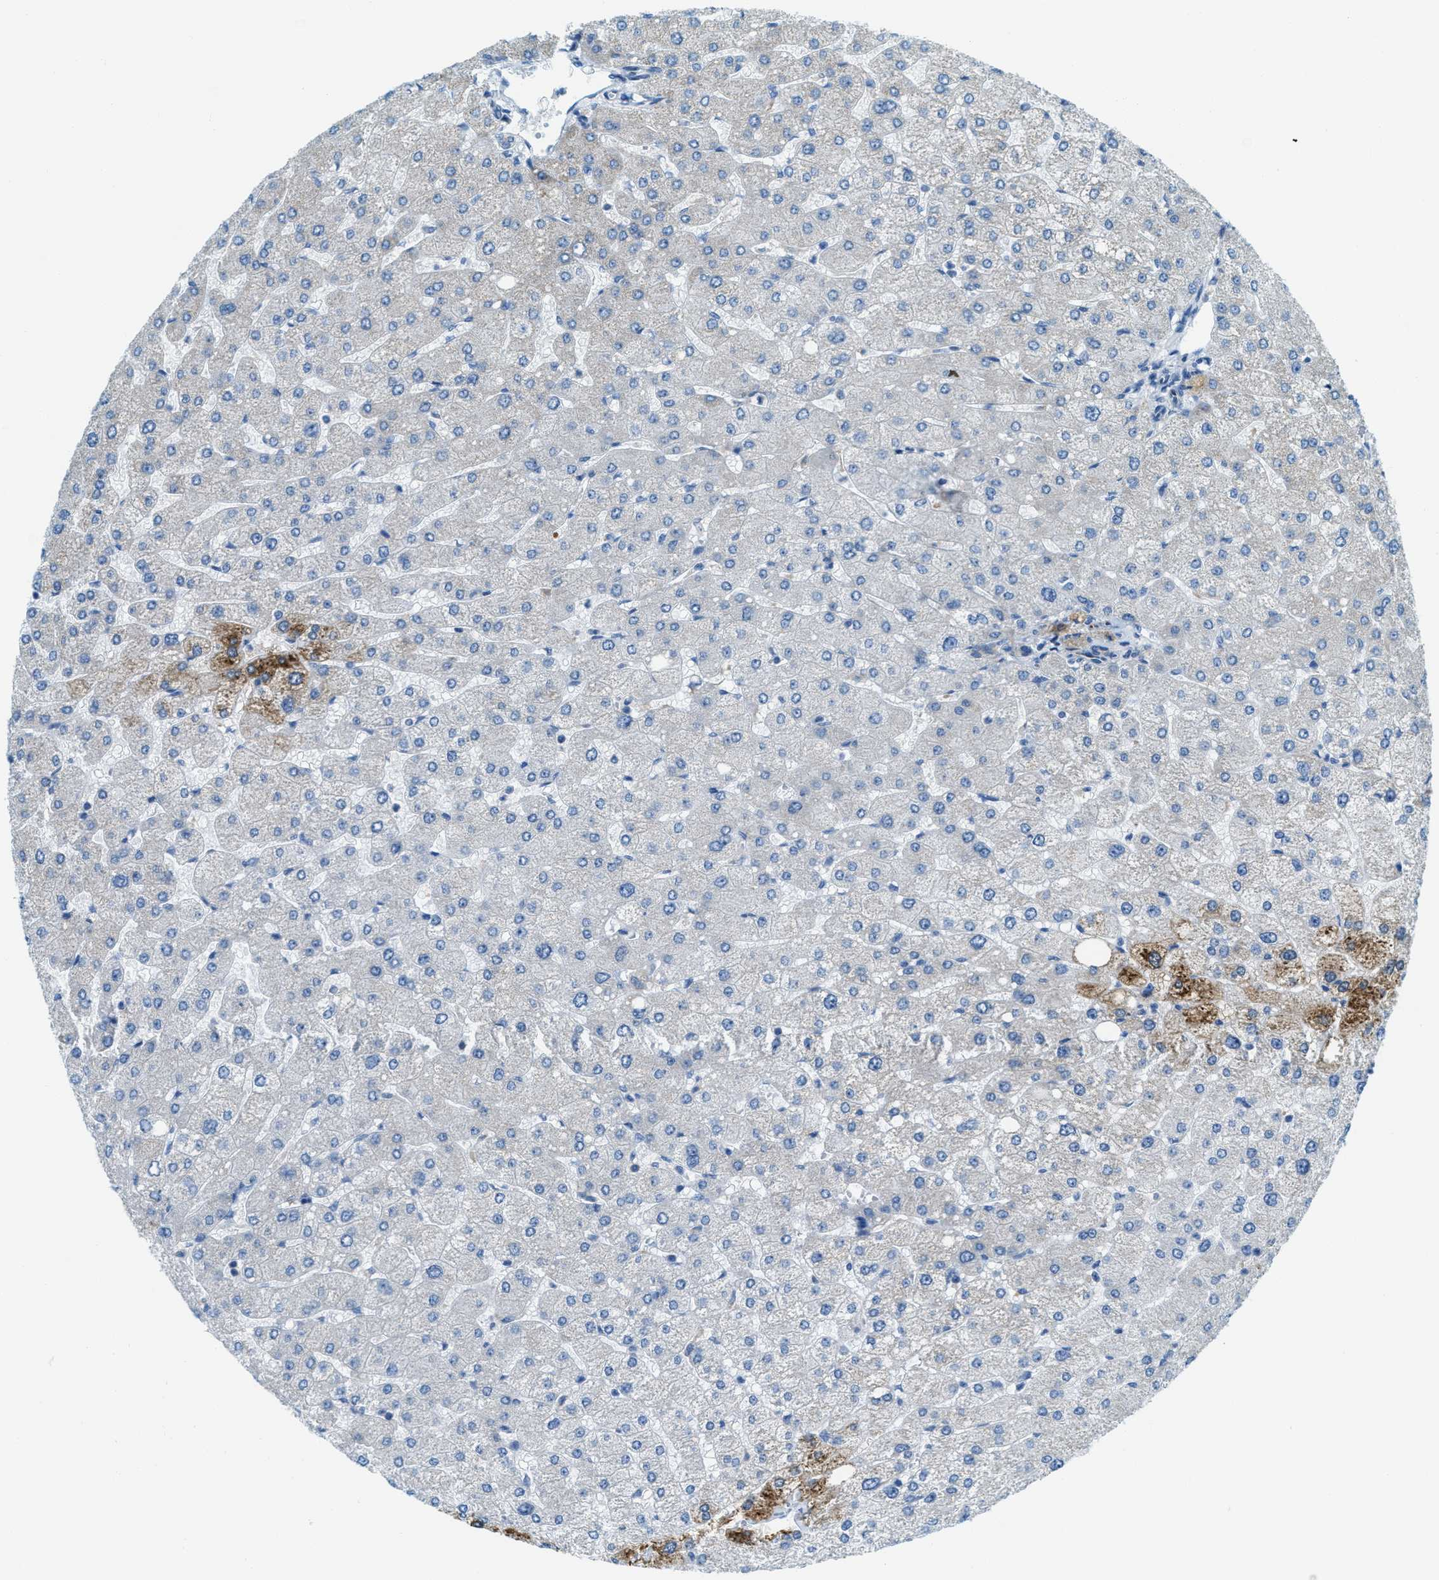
{"staining": {"intensity": "negative", "quantity": "none", "location": "none"}, "tissue": "liver", "cell_type": "Cholangiocytes", "image_type": "normal", "snomed": [{"axis": "morphology", "description": "Normal tissue, NOS"}, {"axis": "topography", "description": "Liver"}], "caption": "Protein analysis of benign liver displays no significant expression in cholangiocytes.", "gene": "MATCAP2", "patient": {"sex": "male", "age": 55}}